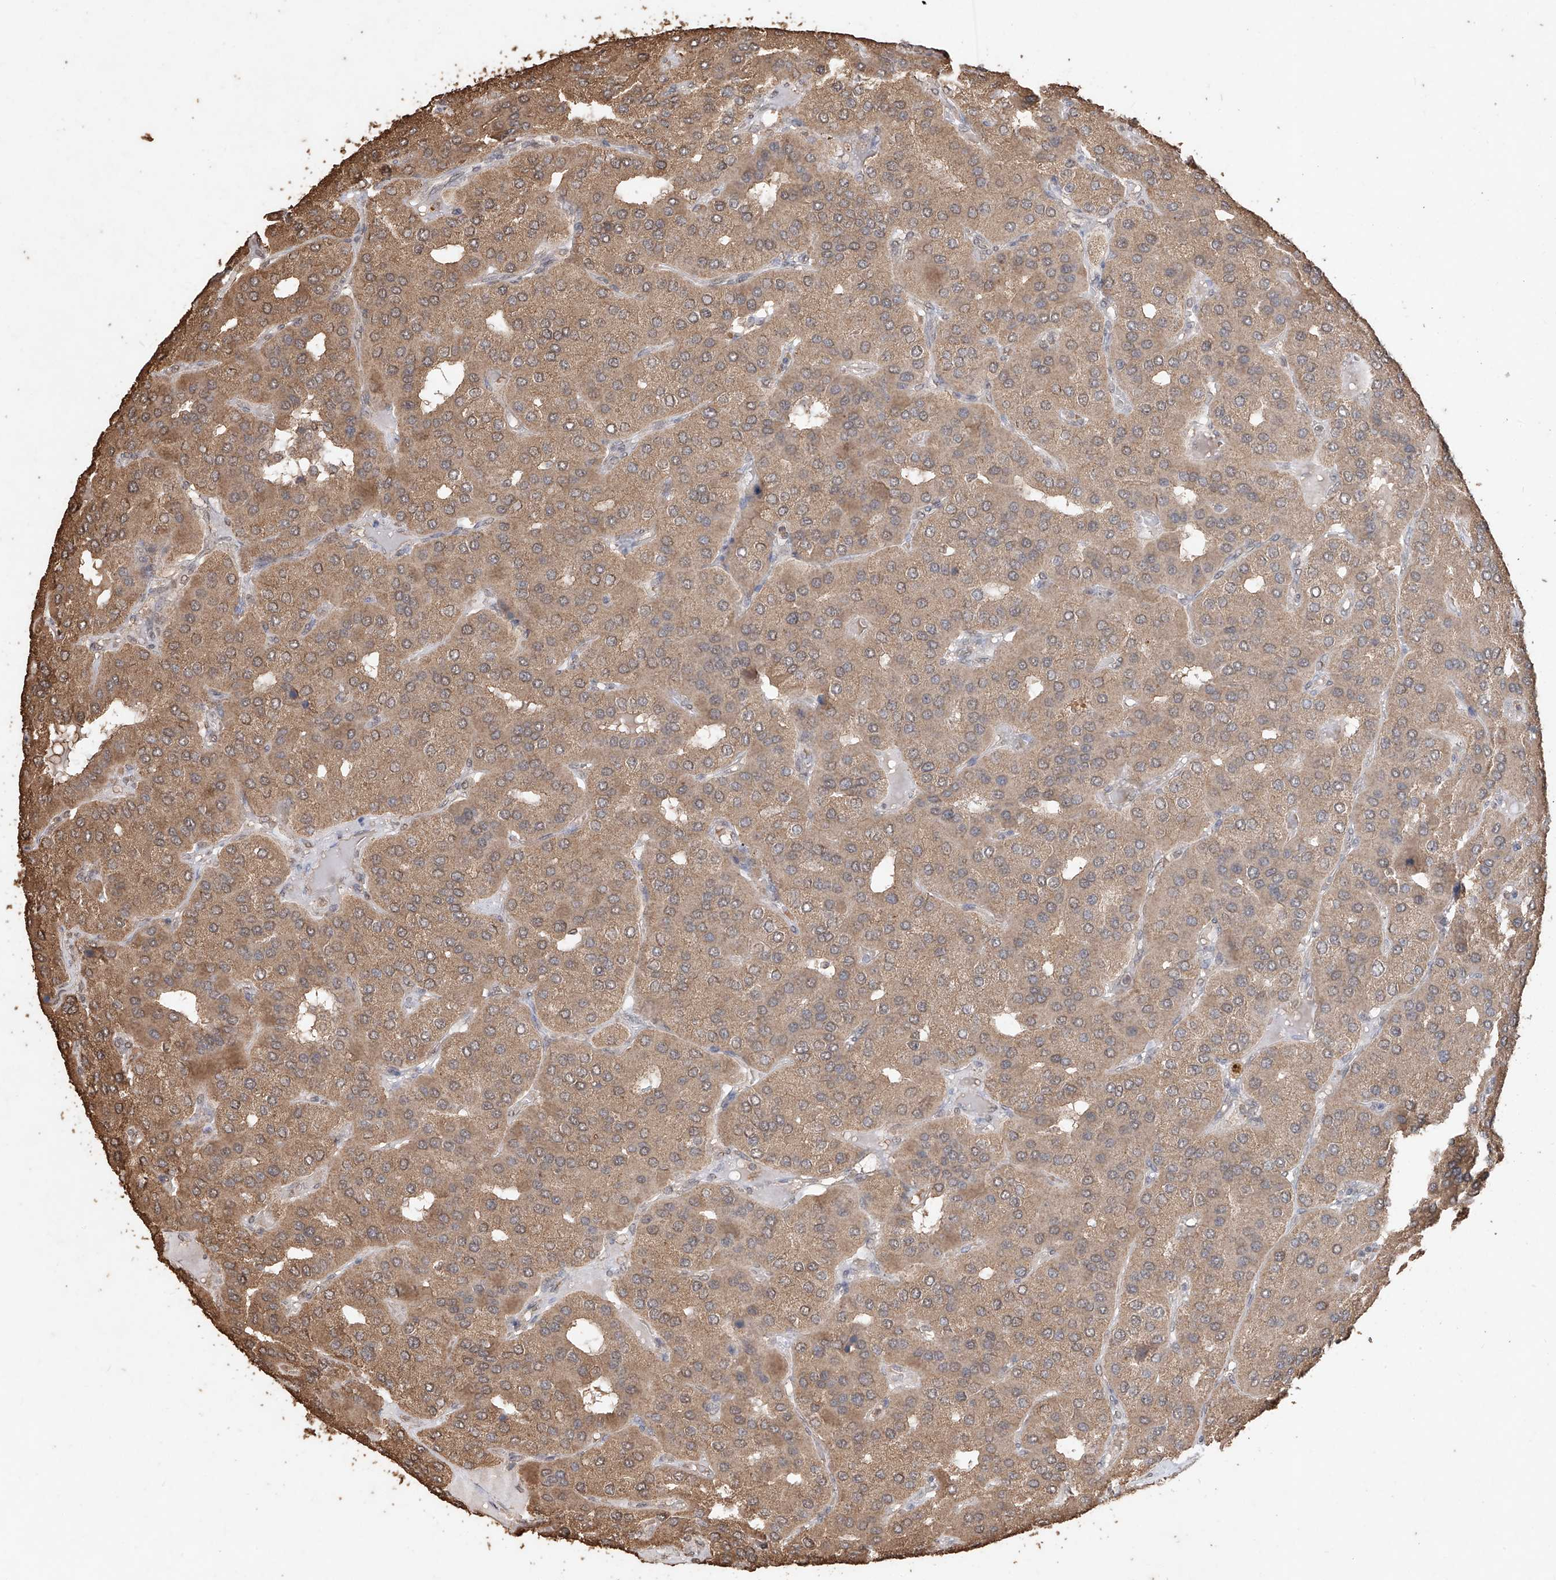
{"staining": {"intensity": "moderate", "quantity": ">75%", "location": "cytoplasmic/membranous"}, "tissue": "parathyroid gland", "cell_type": "Glandular cells", "image_type": "normal", "snomed": [{"axis": "morphology", "description": "Normal tissue, NOS"}, {"axis": "morphology", "description": "Adenoma, NOS"}, {"axis": "topography", "description": "Parathyroid gland"}], "caption": "Brown immunohistochemical staining in normal human parathyroid gland demonstrates moderate cytoplasmic/membranous expression in approximately >75% of glandular cells.", "gene": "ELOVL1", "patient": {"sex": "female", "age": 86}}